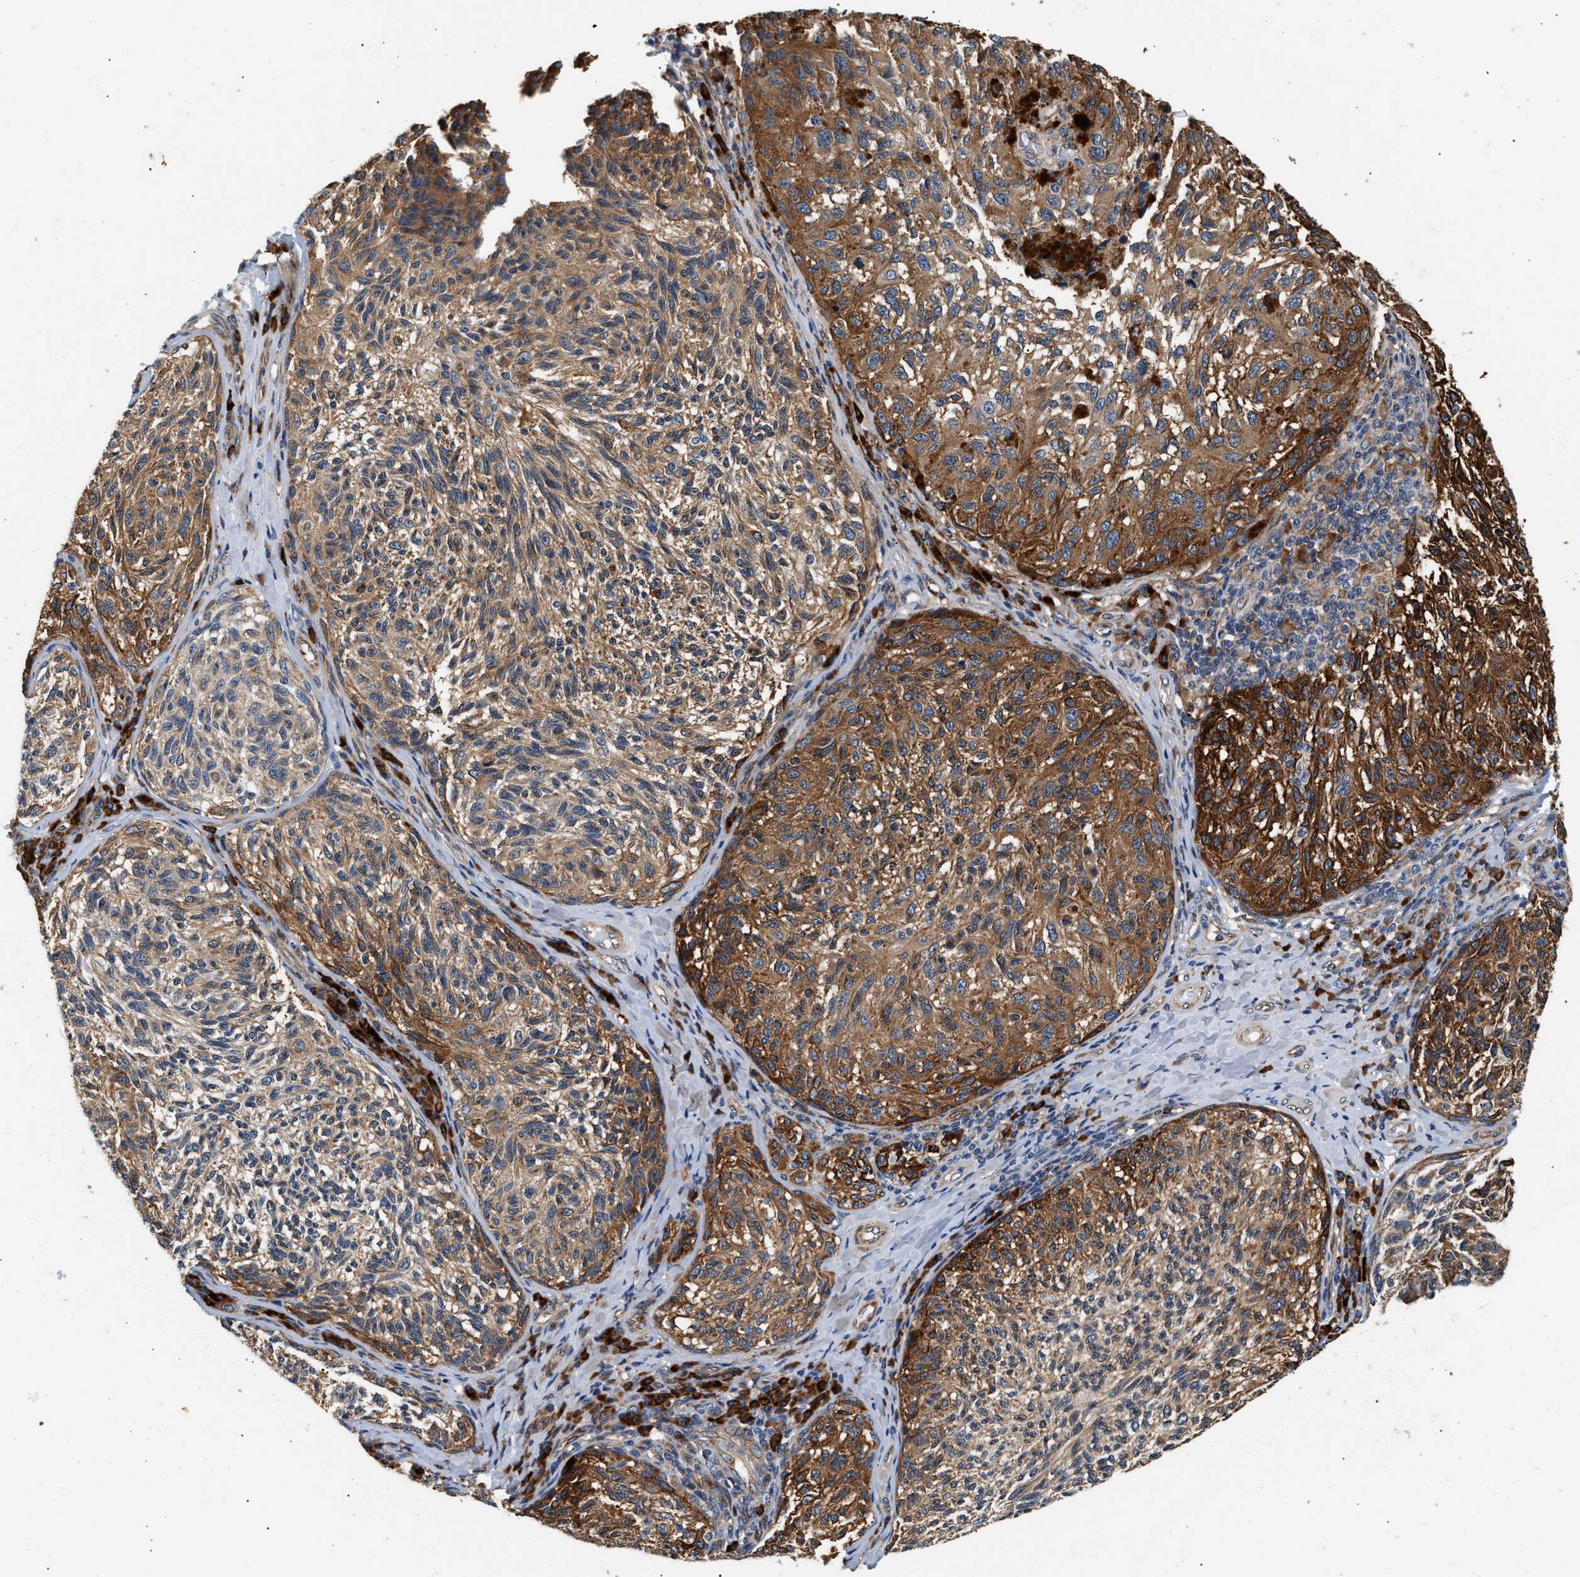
{"staining": {"intensity": "moderate", "quantity": ">75%", "location": "cytoplasmic/membranous"}, "tissue": "melanoma", "cell_type": "Tumor cells", "image_type": "cancer", "snomed": [{"axis": "morphology", "description": "Malignant melanoma, NOS"}, {"axis": "topography", "description": "Skin"}], "caption": "Immunohistochemistry photomicrograph of malignant melanoma stained for a protein (brown), which reveals medium levels of moderate cytoplasmic/membranous staining in about >75% of tumor cells.", "gene": "IFT74", "patient": {"sex": "female", "age": 73}}